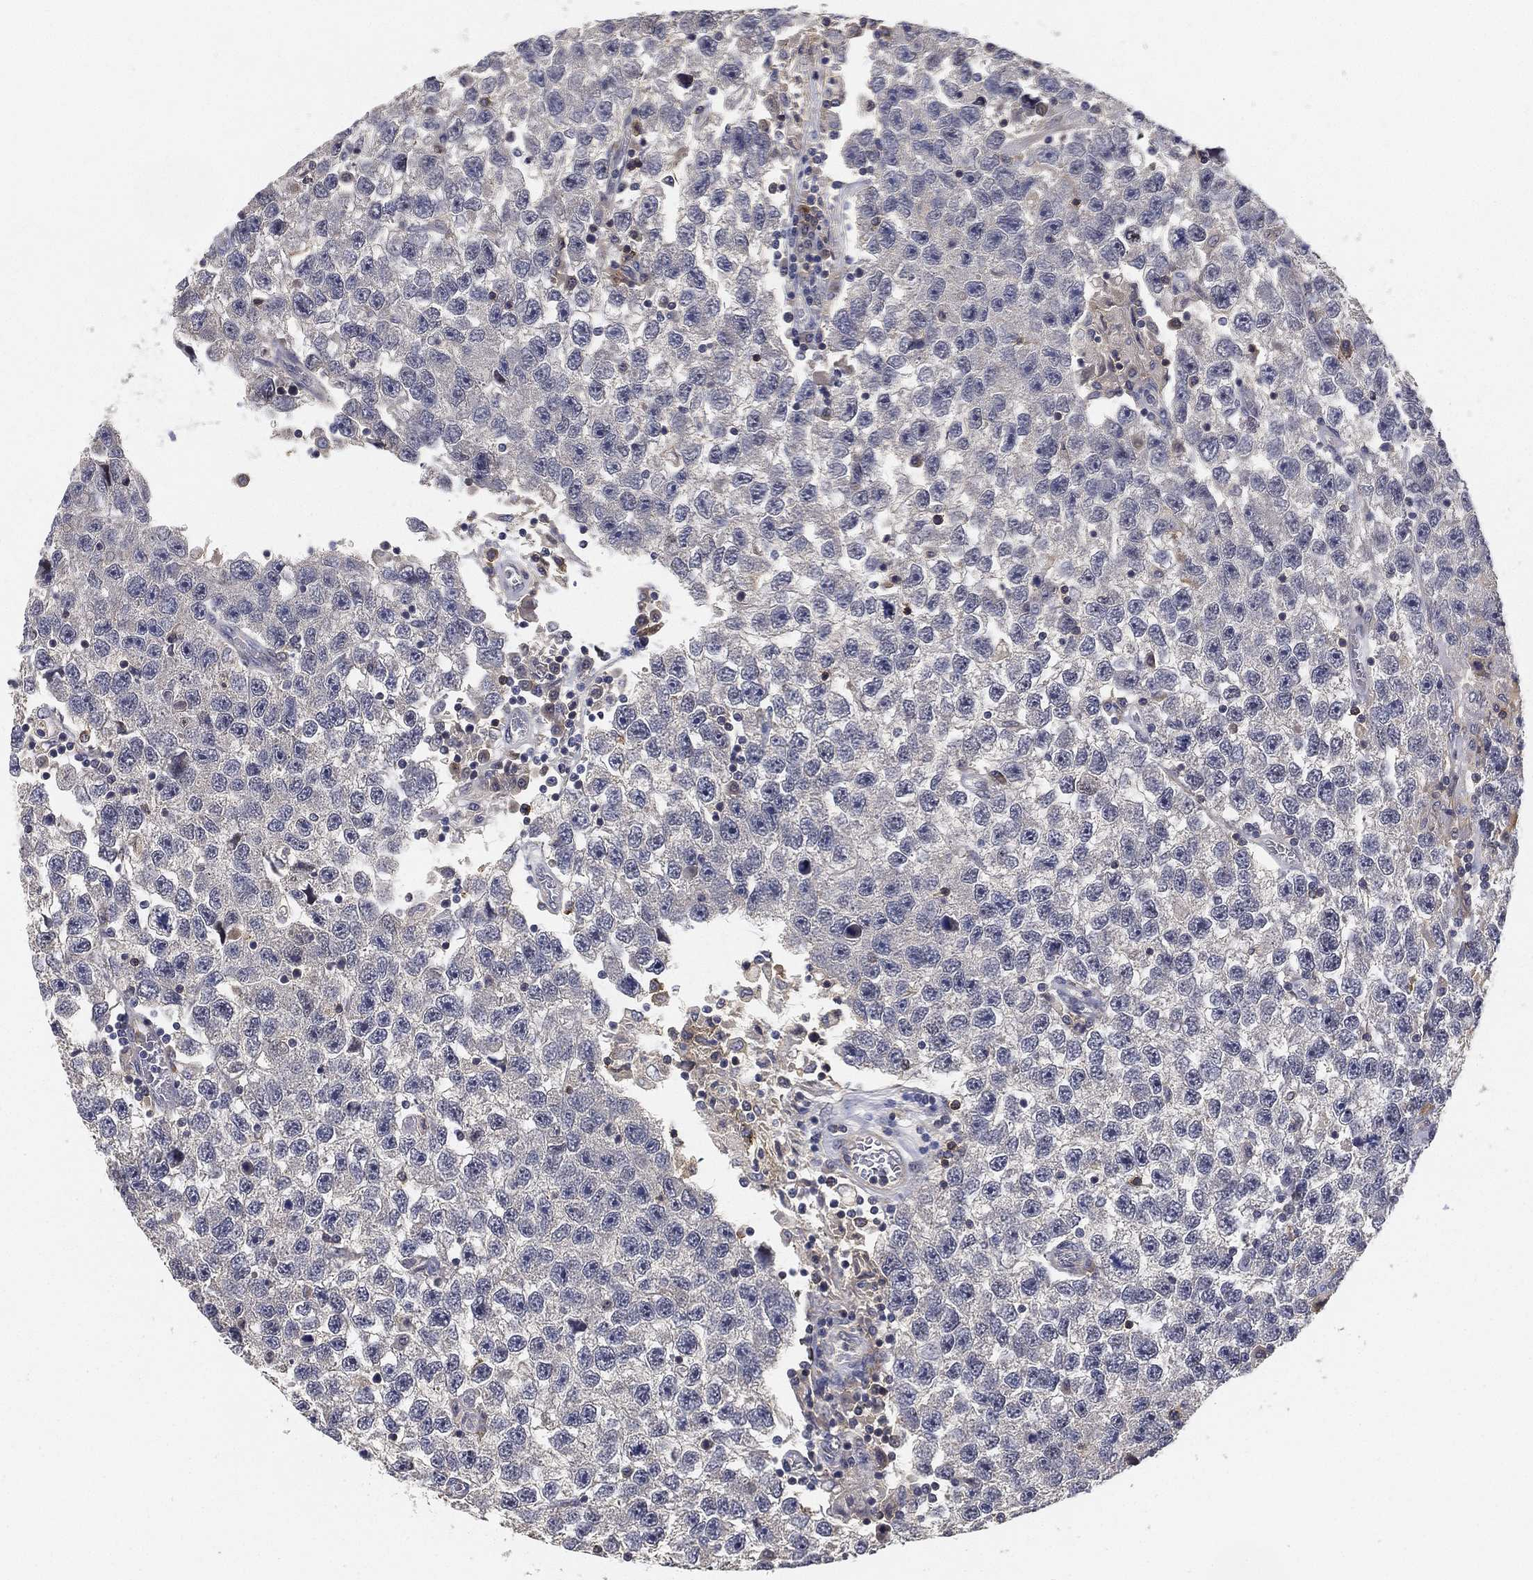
{"staining": {"intensity": "negative", "quantity": "none", "location": "none"}, "tissue": "testis cancer", "cell_type": "Tumor cells", "image_type": "cancer", "snomed": [{"axis": "morphology", "description": "Seminoma, NOS"}, {"axis": "topography", "description": "Testis"}], "caption": "The micrograph reveals no staining of tumor cells in testis seminoma.", "gene": "CFAP251", "patient": {"sex": "male", "age": 26}}